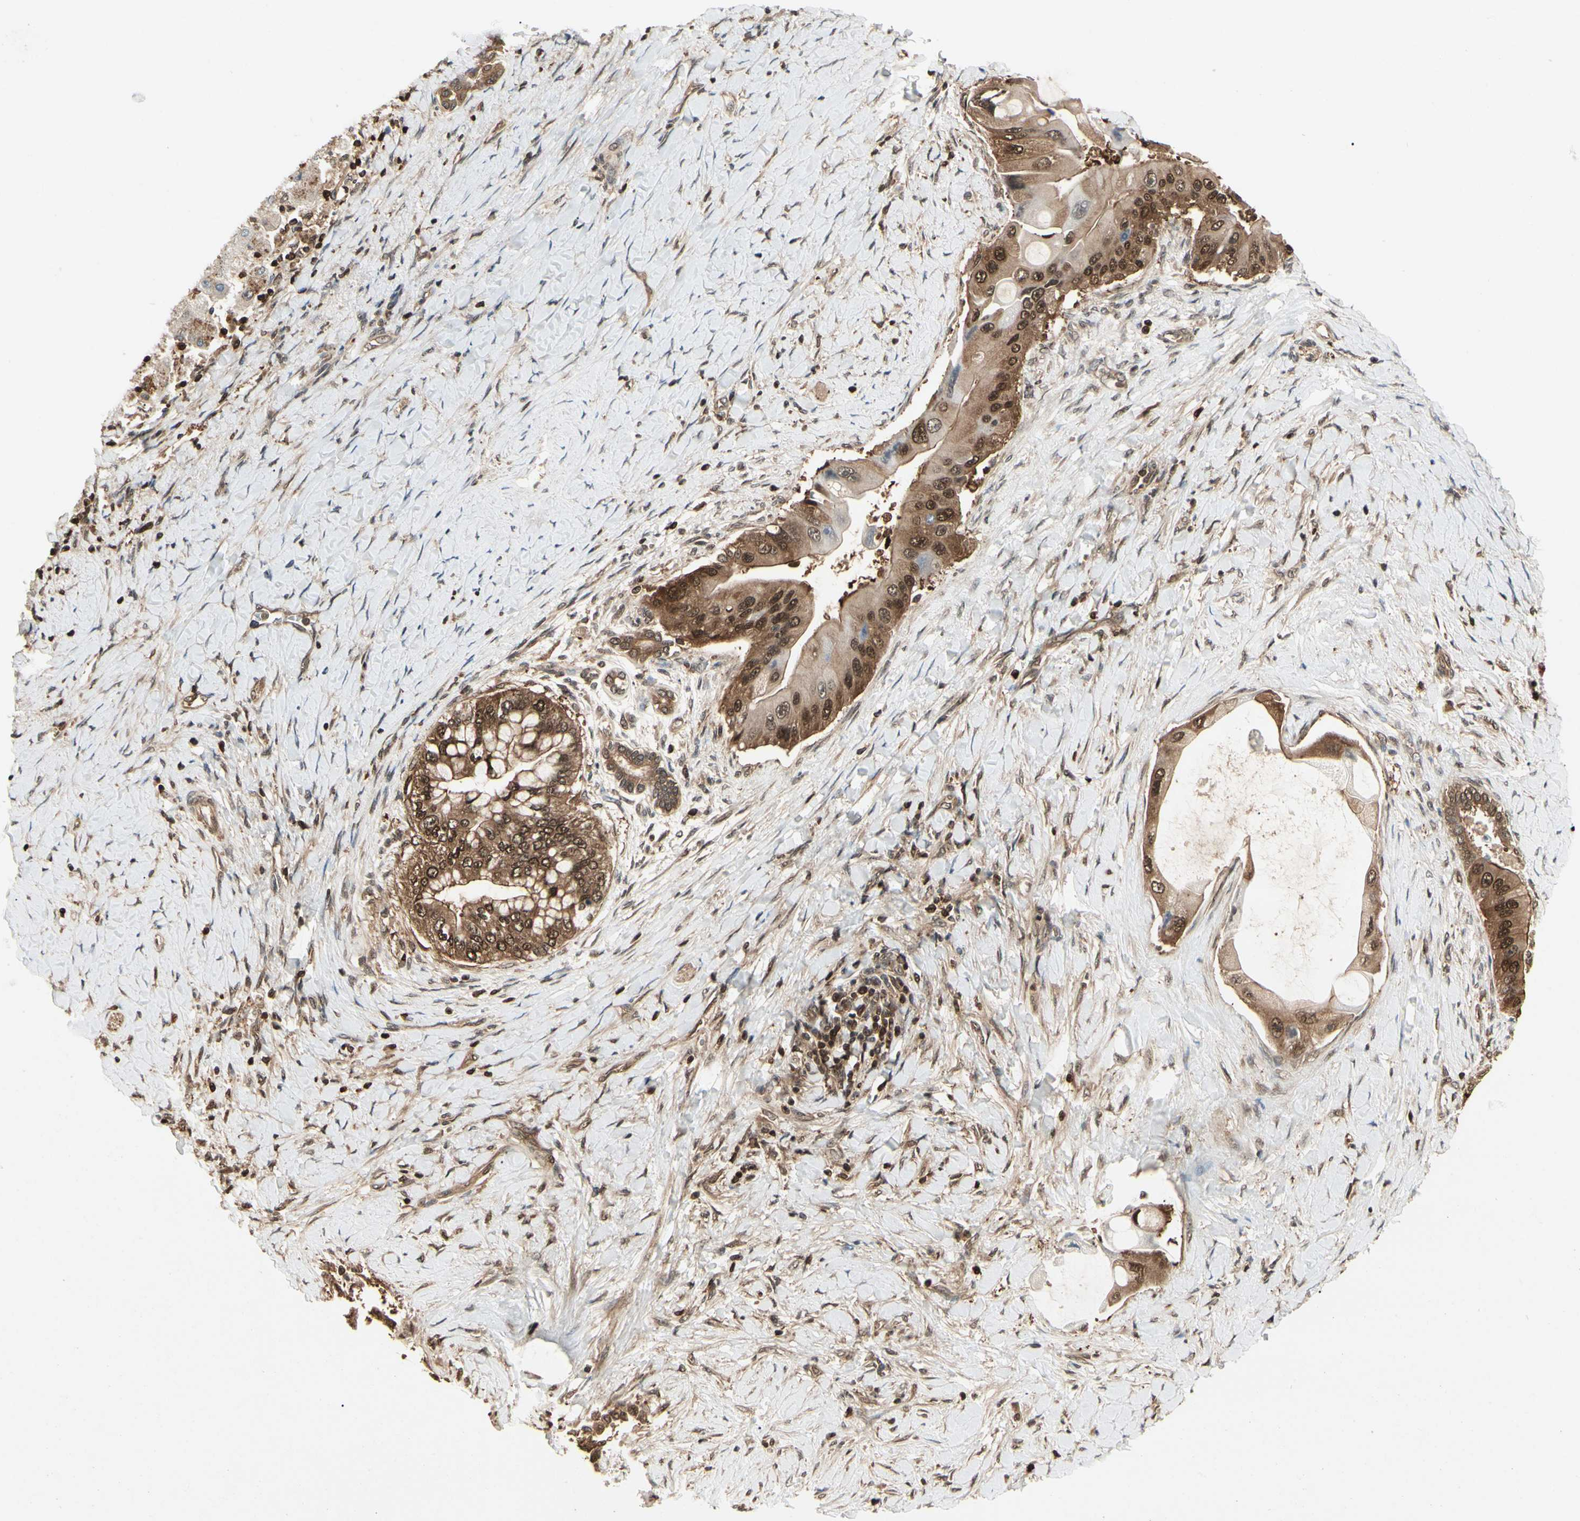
{"staining": {"intensity": "strong", "quantity": ">75%", "location": "cytoplasmic/membranous,nuclear"}, "tissue": "liver cancer", "cell_type": "Tumor cells", "image_type": "cancer", "snomed": [{"axis": "morphology", "description": "Normal tissue, NOS"}, {"axis": "morphology", "description": "Cholangiocarcinoma"}, {"axis": "topography", "description": "Liver"}, {"axis": "topography", "description": "Peripheral nerve tissue"}], "caption": "Immunohistochemical staining of human liver cholangiocarcinoma exhibits high levels of strong cytoplasmic/membranous and nuclear positivity in about >75% of tumor cells.", "gene": "YWHAQ", "patient": {"sex": "male", "age": 50}}